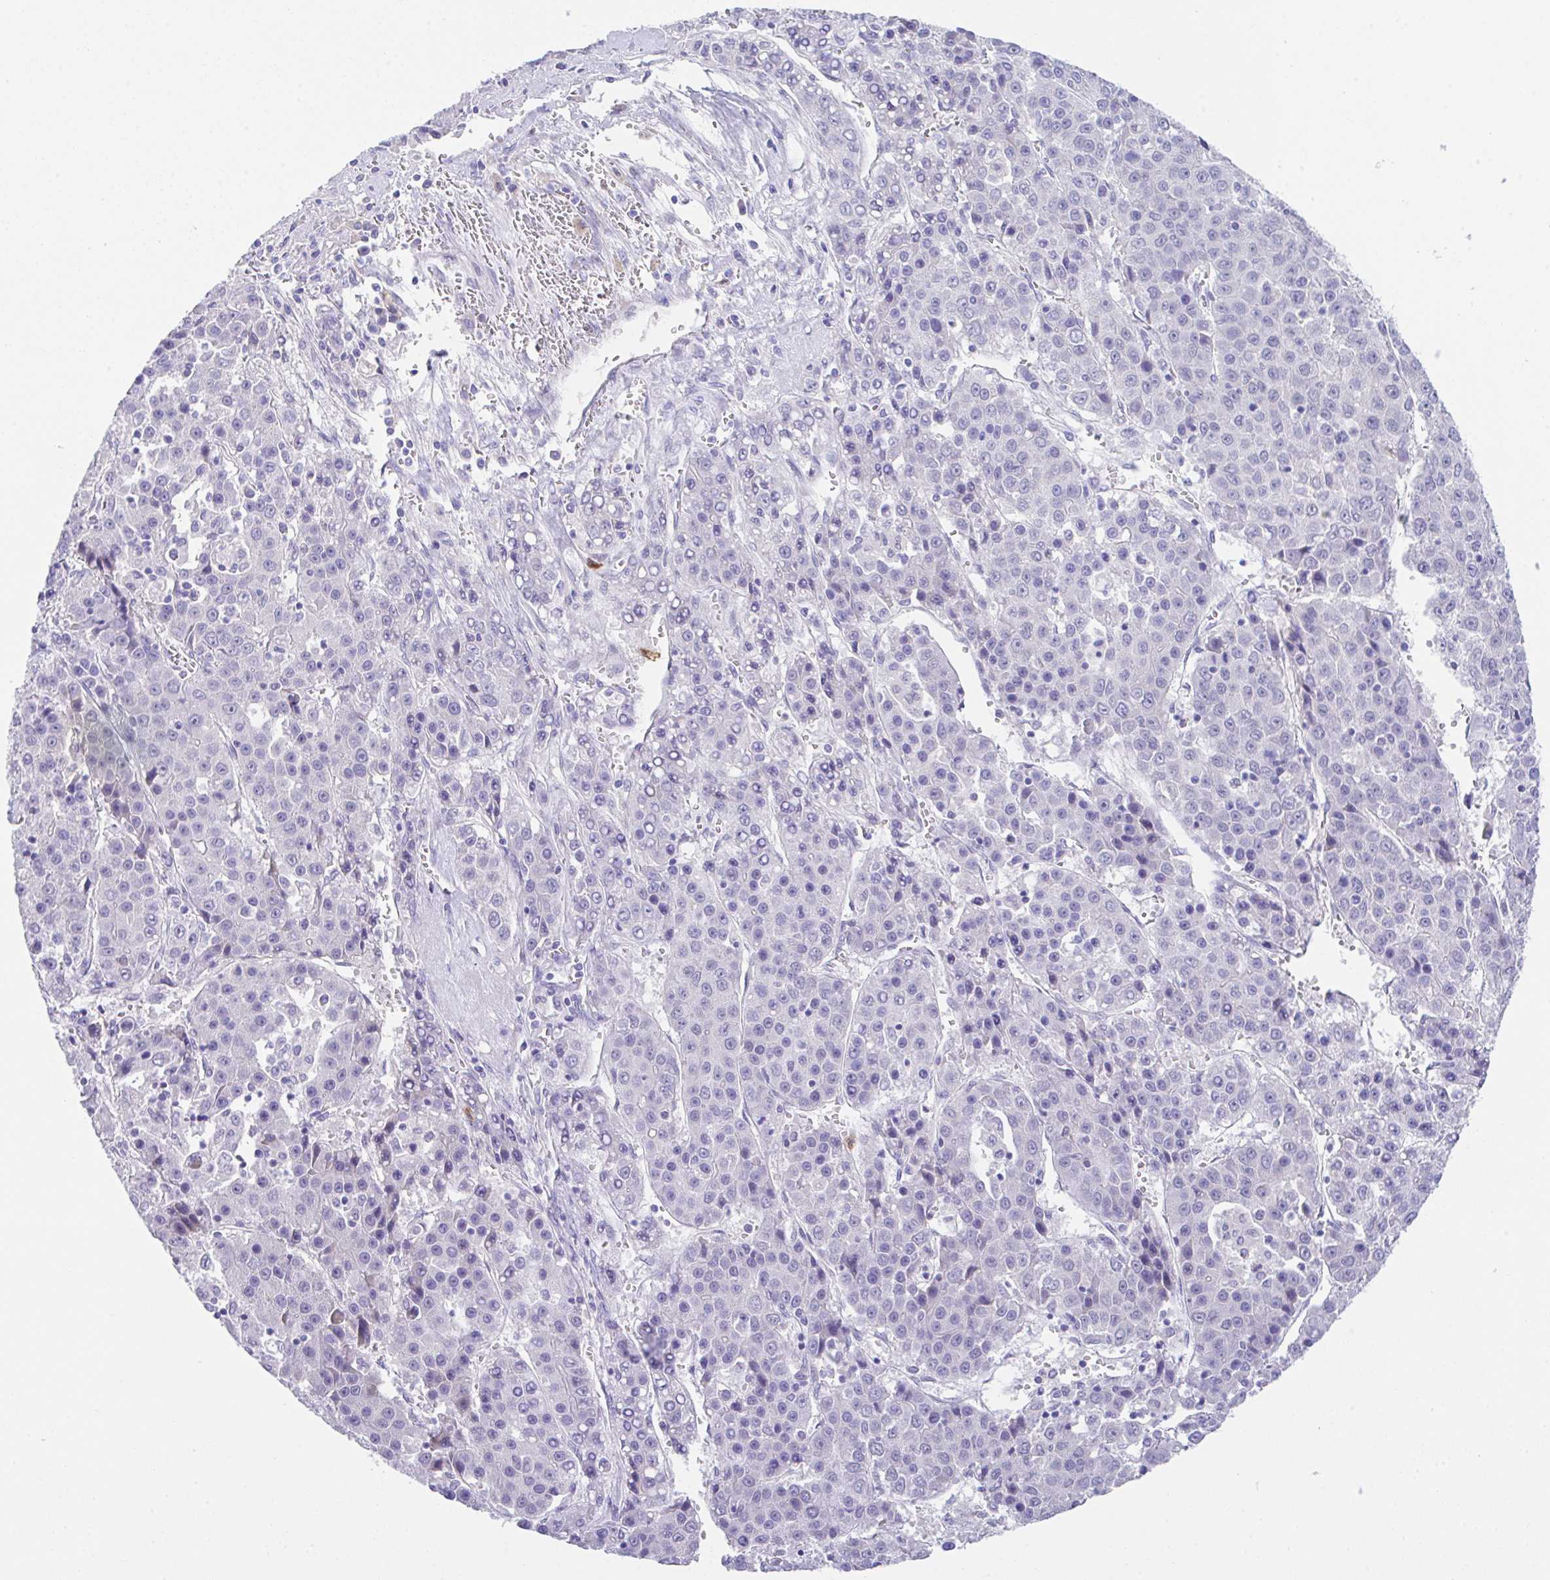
{"staining": {"intensity": "negative", "quantity": "none", "location": "none"}, "tissue": "liver cancer", "cell_type": "Tumor cells", "image_type": "cancer", "snomed": [{"axis": "morphology", "description": "Carcinoma, Hepatocellular, NOS"}, {"axis": "topography", "description": "Liver"}], "caption": "Tumor cells show no significant staining in liver cancer.", "gene": "HOXB4", "patient": {"sex": "female", "age": 53}}